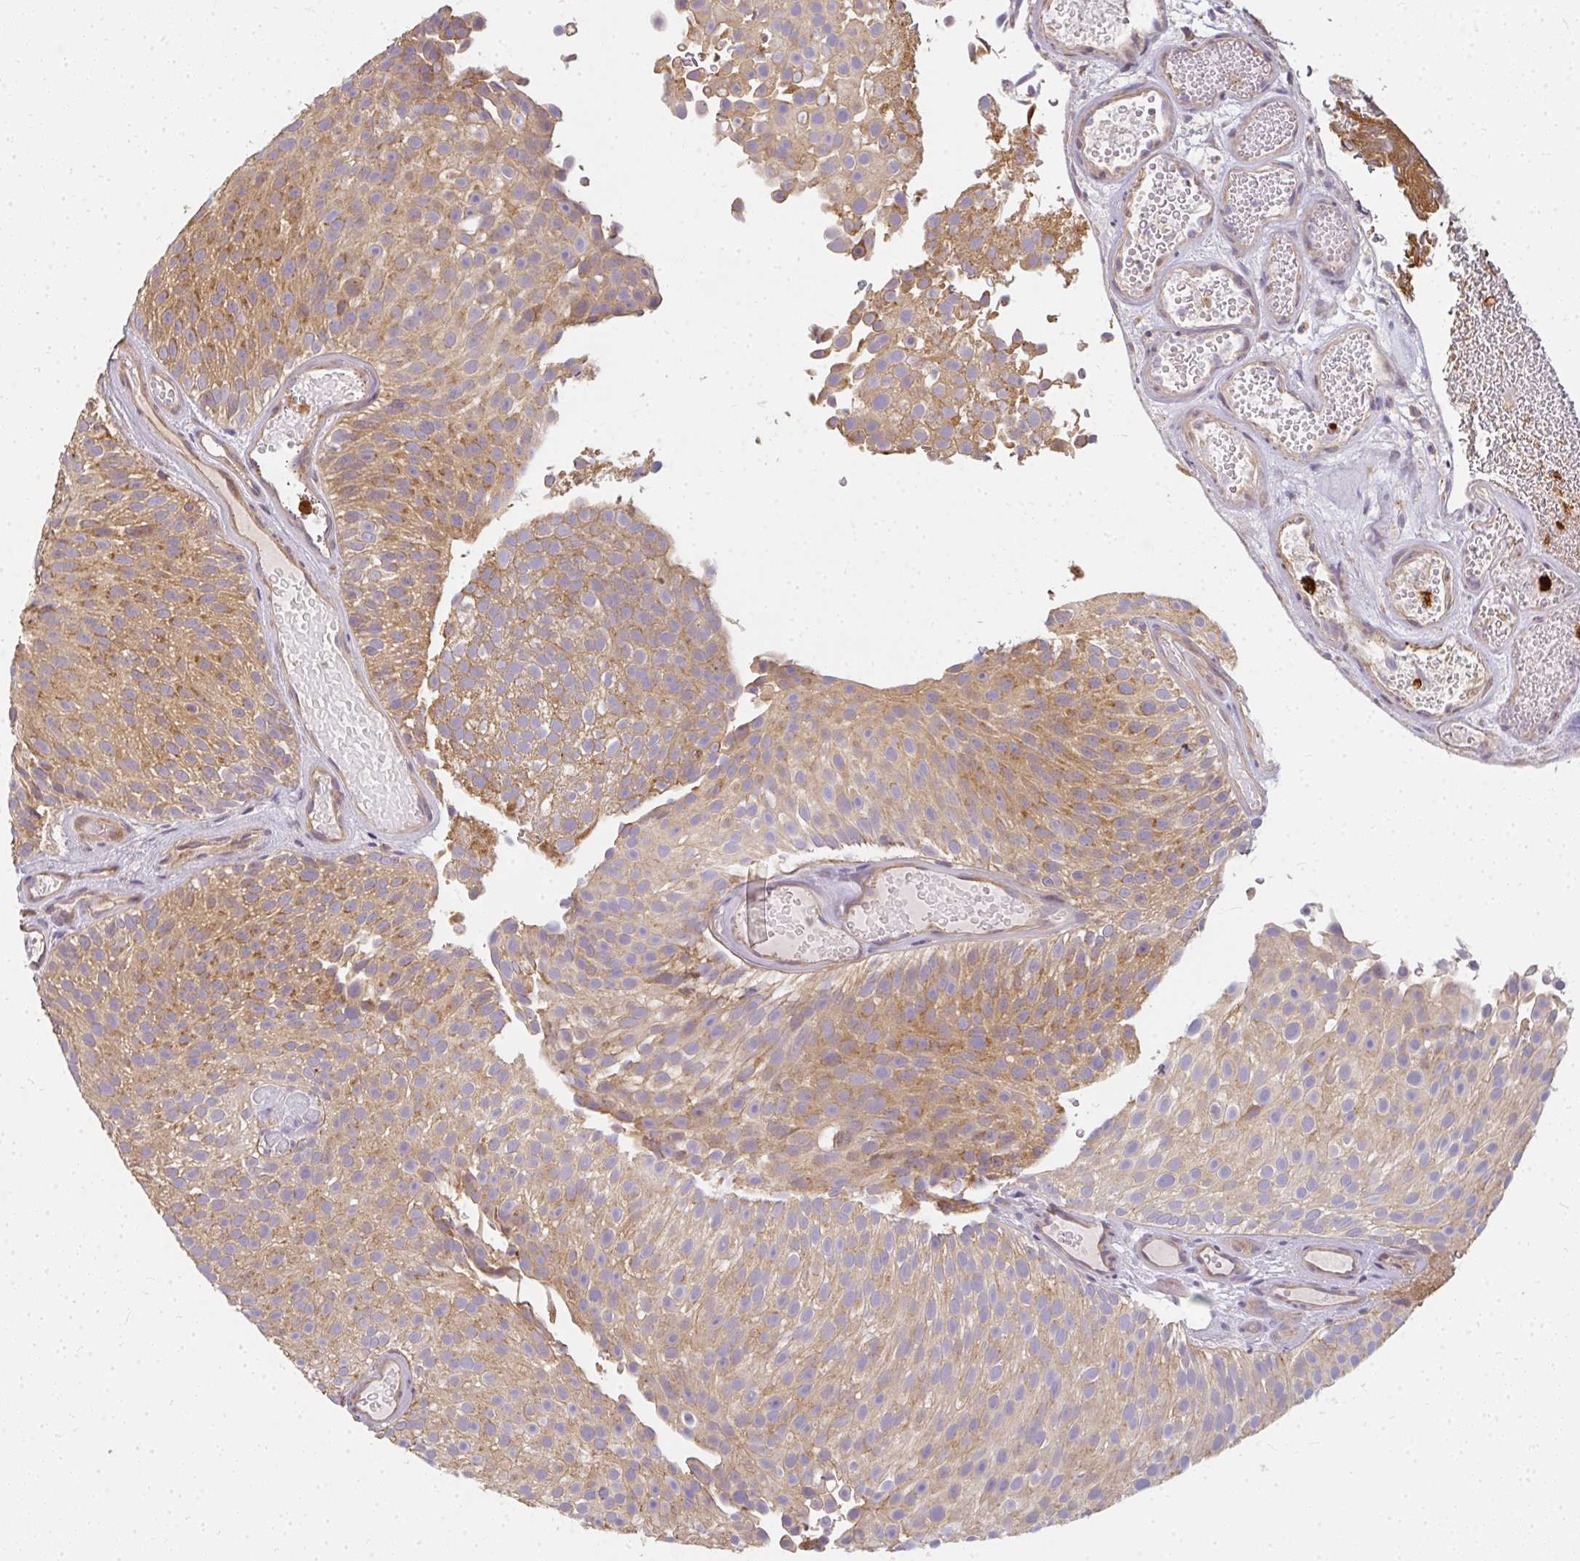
{"staining": {"intensity": "moderate", "quantity": ">75%", "location": "cytoplasmic/membranous"}, "tissue": "urothelial cancer", "cell_type": "Tumor cells", "image_type": "cancer", "snomed": [{"axis": "morphology", "description": "Urothelial carcinoma, Low grade"}, {"axis": "topography", "description": "Urinary bladder"}], "caption": "Urothelial carcinoma (low-grade) stained with a brown dye demonstrates moderate cytoplasmic/membranous positive staining in about >75% of tumor cells.", "gene": "CNTRL", "patient": {"sex": "male", "age": 78}}